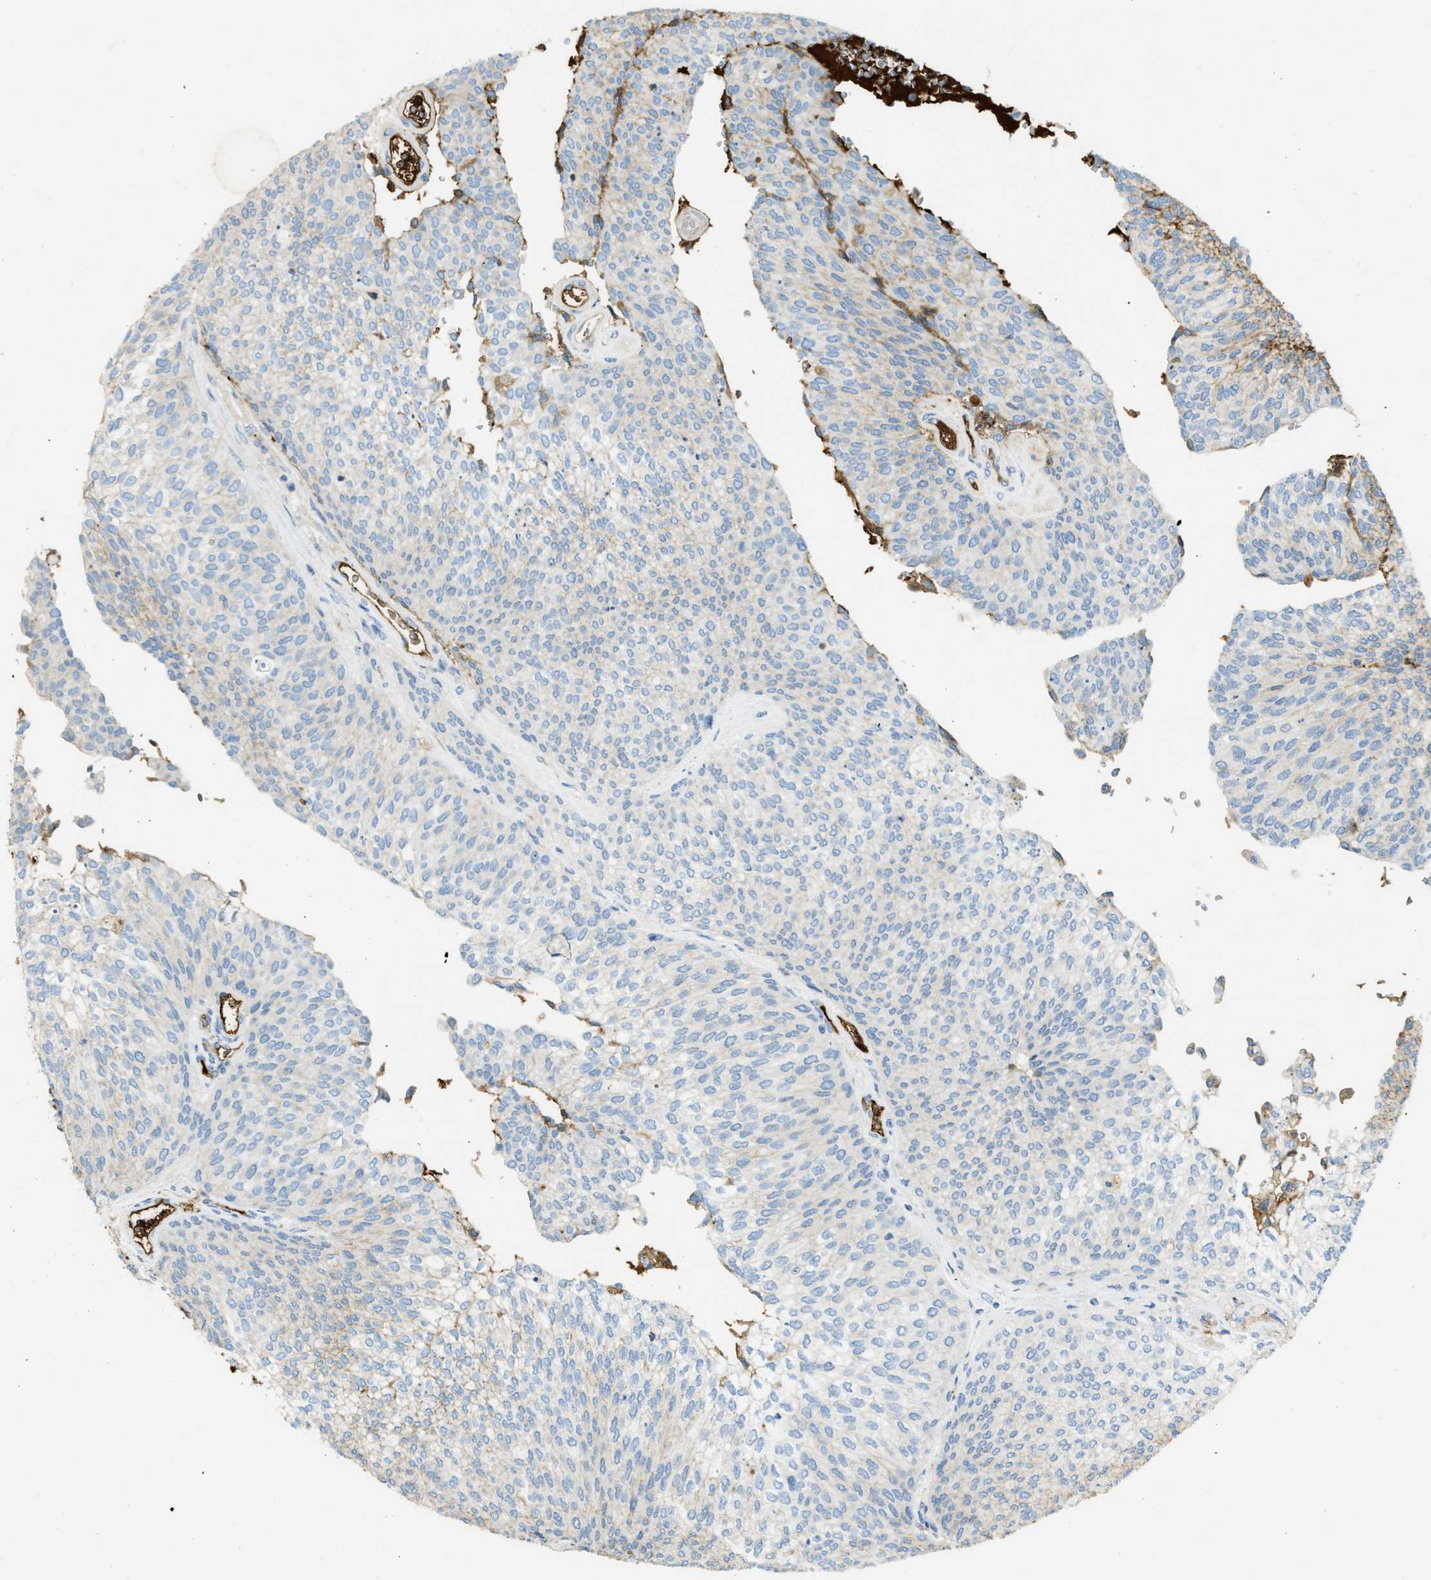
{"staining": {"intensity": "moderate", "quantity": "25%-75%", "location": "cytoplasmic/membranous"}, "tissue": "urothelial cancer", "cell_type": "Tumor cells", "image_type": "cancer", "snomed": [{"axis": "morphology", "description": "Urothelial carcinoma, Low grade"}, {"axis": "topography", "description": "Urinary bladder"}], "caption": "Urothelial cancer stained with a protein marker reveals moderate staining in tumor cells.", "gene": "PRTN3", "patient": {"sex": "female", "age": 79}}